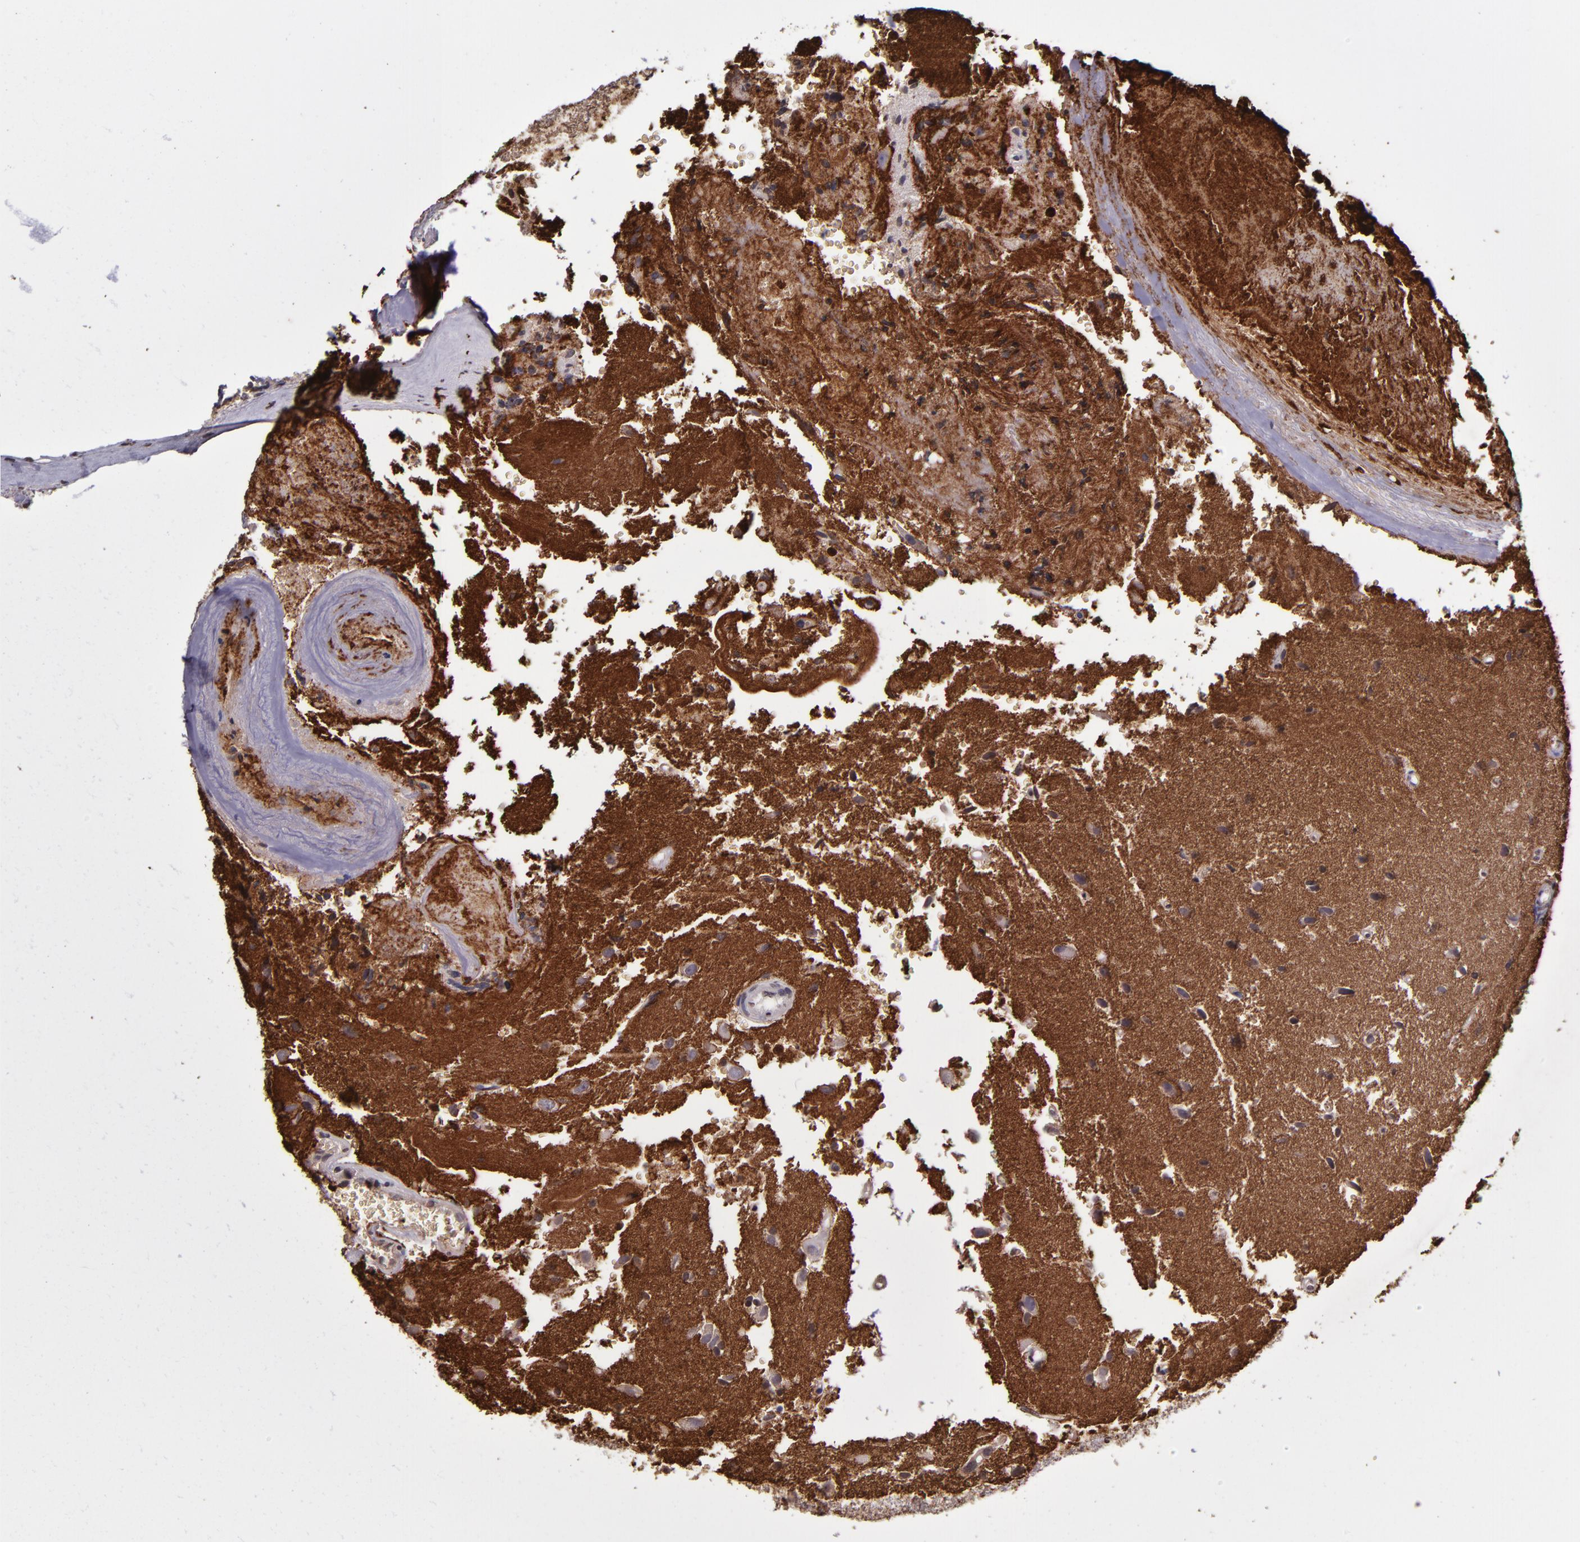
{"staining": {"intensity": "weak", "quantity": "<25%", "location": "cytoplasmic/membranous"}, "tissue": "glioma", "cell_type": "Tumor cells", "image_type": "cancer", "snomed": [{"axis": "morphology", "description": "Normal tissue, NOS"}, {"axis": "morphology", "description": "Glioma, malignant, High grade"}, {"axis": "topography", "description": "Cerebral cortex"}], "caption": "This histopathology image is of glioma stained with immunohistochemistry to label a protein in brown with the nuclei are counter-stained blue. There is no positivity in tumor cells. (Brightfield microscopy of DAB (3,3'-diaminobenzidine) immunohistochemistry (IHC) at high magnification).", "gene": "SLC2A3", "patient": {"sex": "male", "age": 75}}